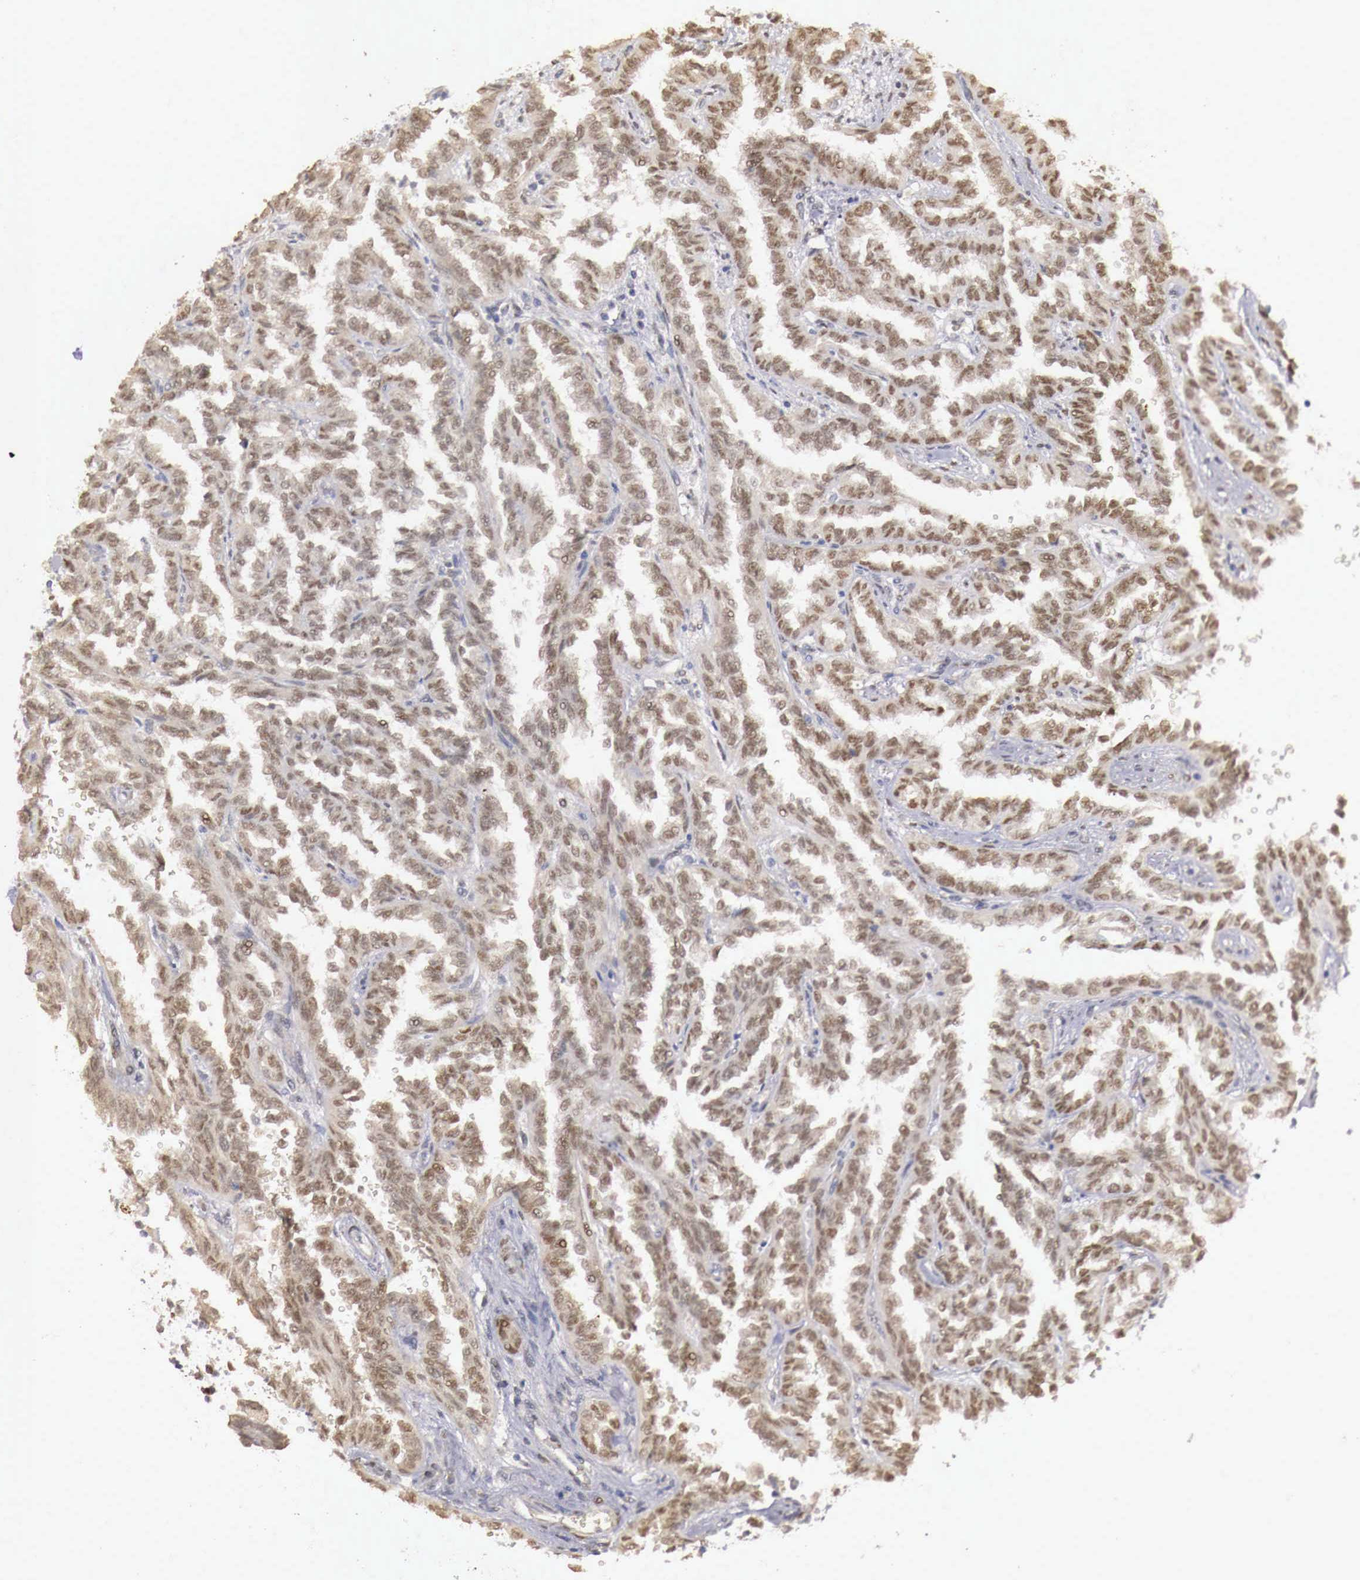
{"staining": {"intensity": "moderate", "quantity": ">75%", "location": "nuclear"}, "tissue": "renal cancer", "cell_type": "Tumor cells", "image_type": "cancer", "snomed": [{"axis": "morphology", "description": "Inflammation, NOS"}, {"axis": "morphology", "description": "Adenocarcinoma, NOS"}, {"axis": "topography", "description": "Kidney"}], "caption": "Immunohistochemistry histopathology image of neoplastic tissue: human renal cancer stained using immunohistochemistry exhibits medium levels of moderate protein expression localized specifically in the nuclear of tumor cells, appearing as a nuclear brown color.", "gene": "KHDRBS2", "patient": {"sex": "male", "age": 68}}